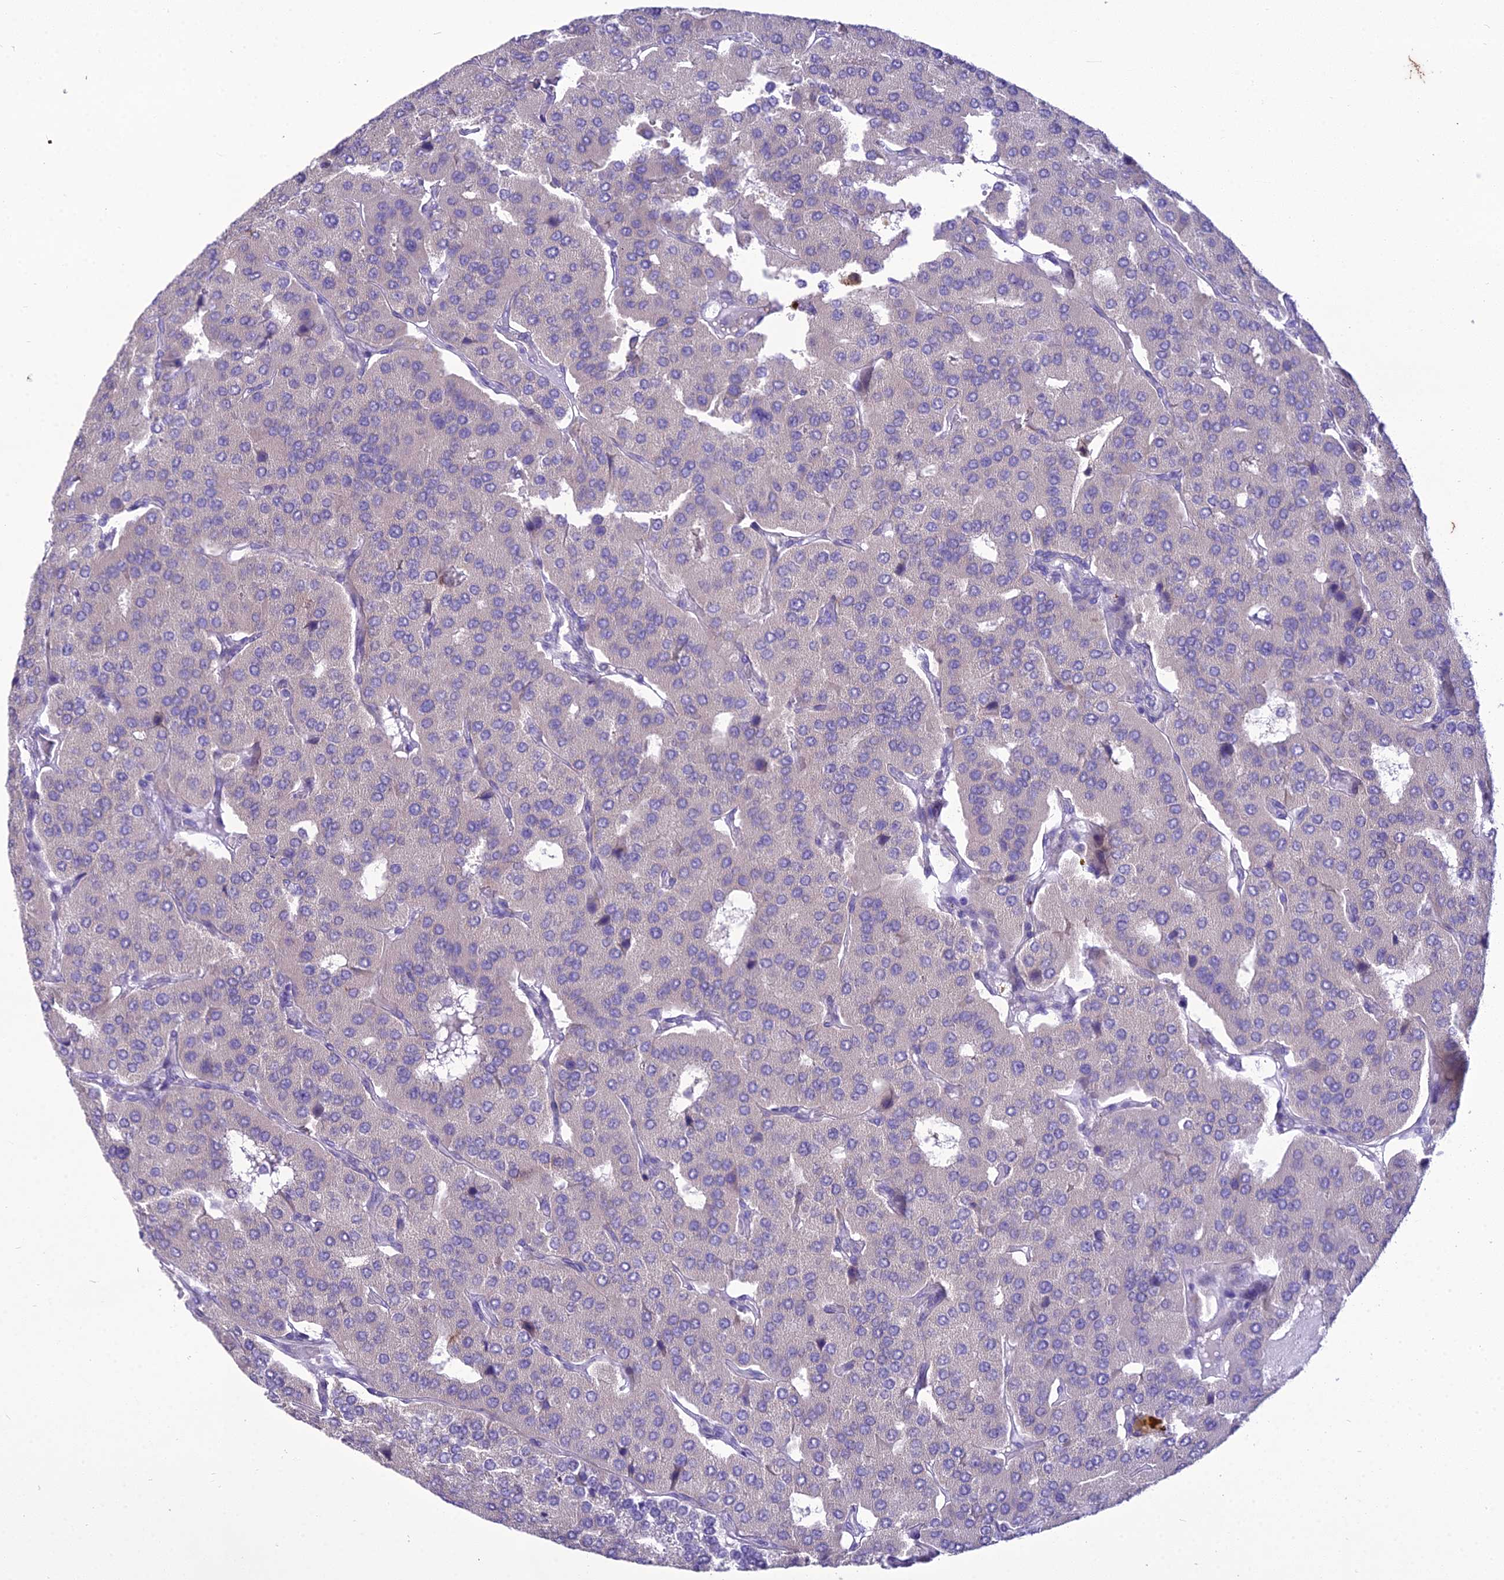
{"staining": {"intensity": "negative", "quantity": "none", "location": "none"}, "tissue": "parathyroid gland", "cell_type": "Glandular cells", "image_type": "normal", "snomed": [{"axis": "morphology", "description": "Normal tissue, NOS"}, {"axis": "morphology", "description": "Adenoma, NOS"}, {"axis": "topography", "description": "Parathyroid gland"}], "caption": "The micrograph demonstrates no significant staining in glandular cells of parathyroid gland.", "gene": "SCRT1", "patient": {"sex": "female", "age": 86}}